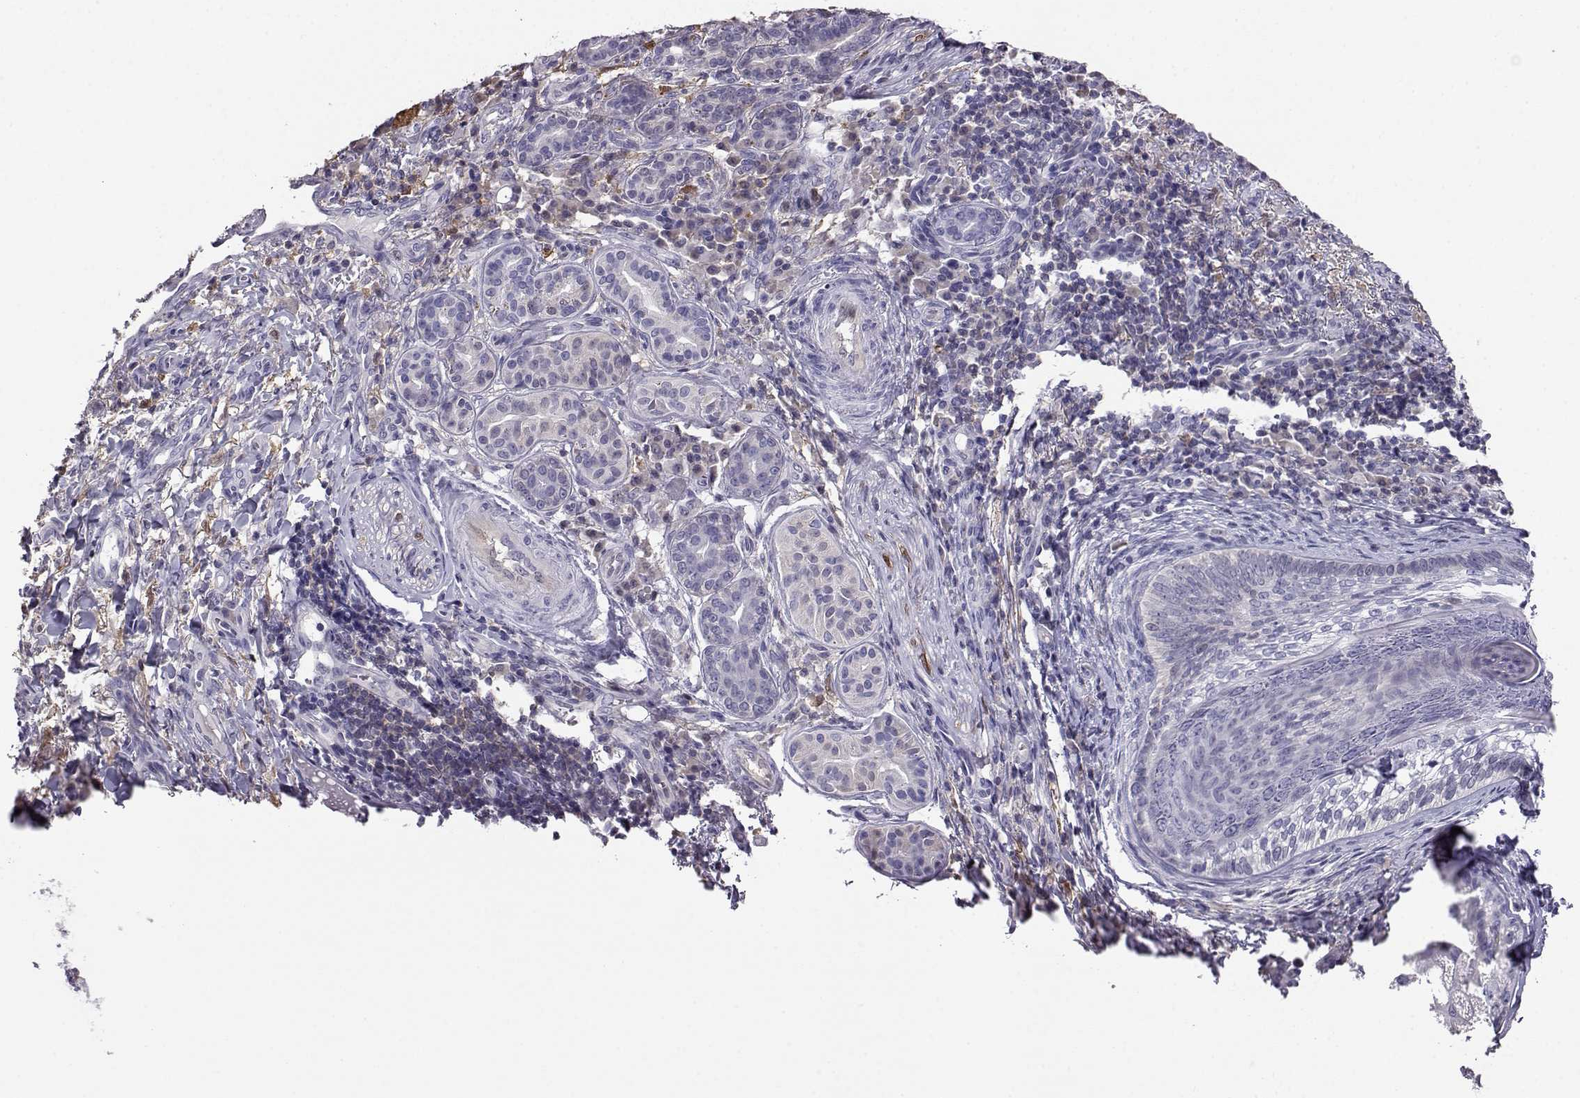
{"staining": {"intensity": "negative", "quantity": "none", "location": "none"}, "tissue": "skin cancer", "cell_type": "Tumor cells", "image_type": "cancer", "snomed": [{"axis": "morphology", "description": "Basal cell carcinoma"}, {"axis": "topography", "description": "Skin"}], "caption": "An IHC histopathology image of basal cell carcinoma (skin) is shown. There is no staining in tumor cells of basal cell carcinoma (skin).", "gene": "AKR1B1", "patient": {"sex": "female", "age": 69}}